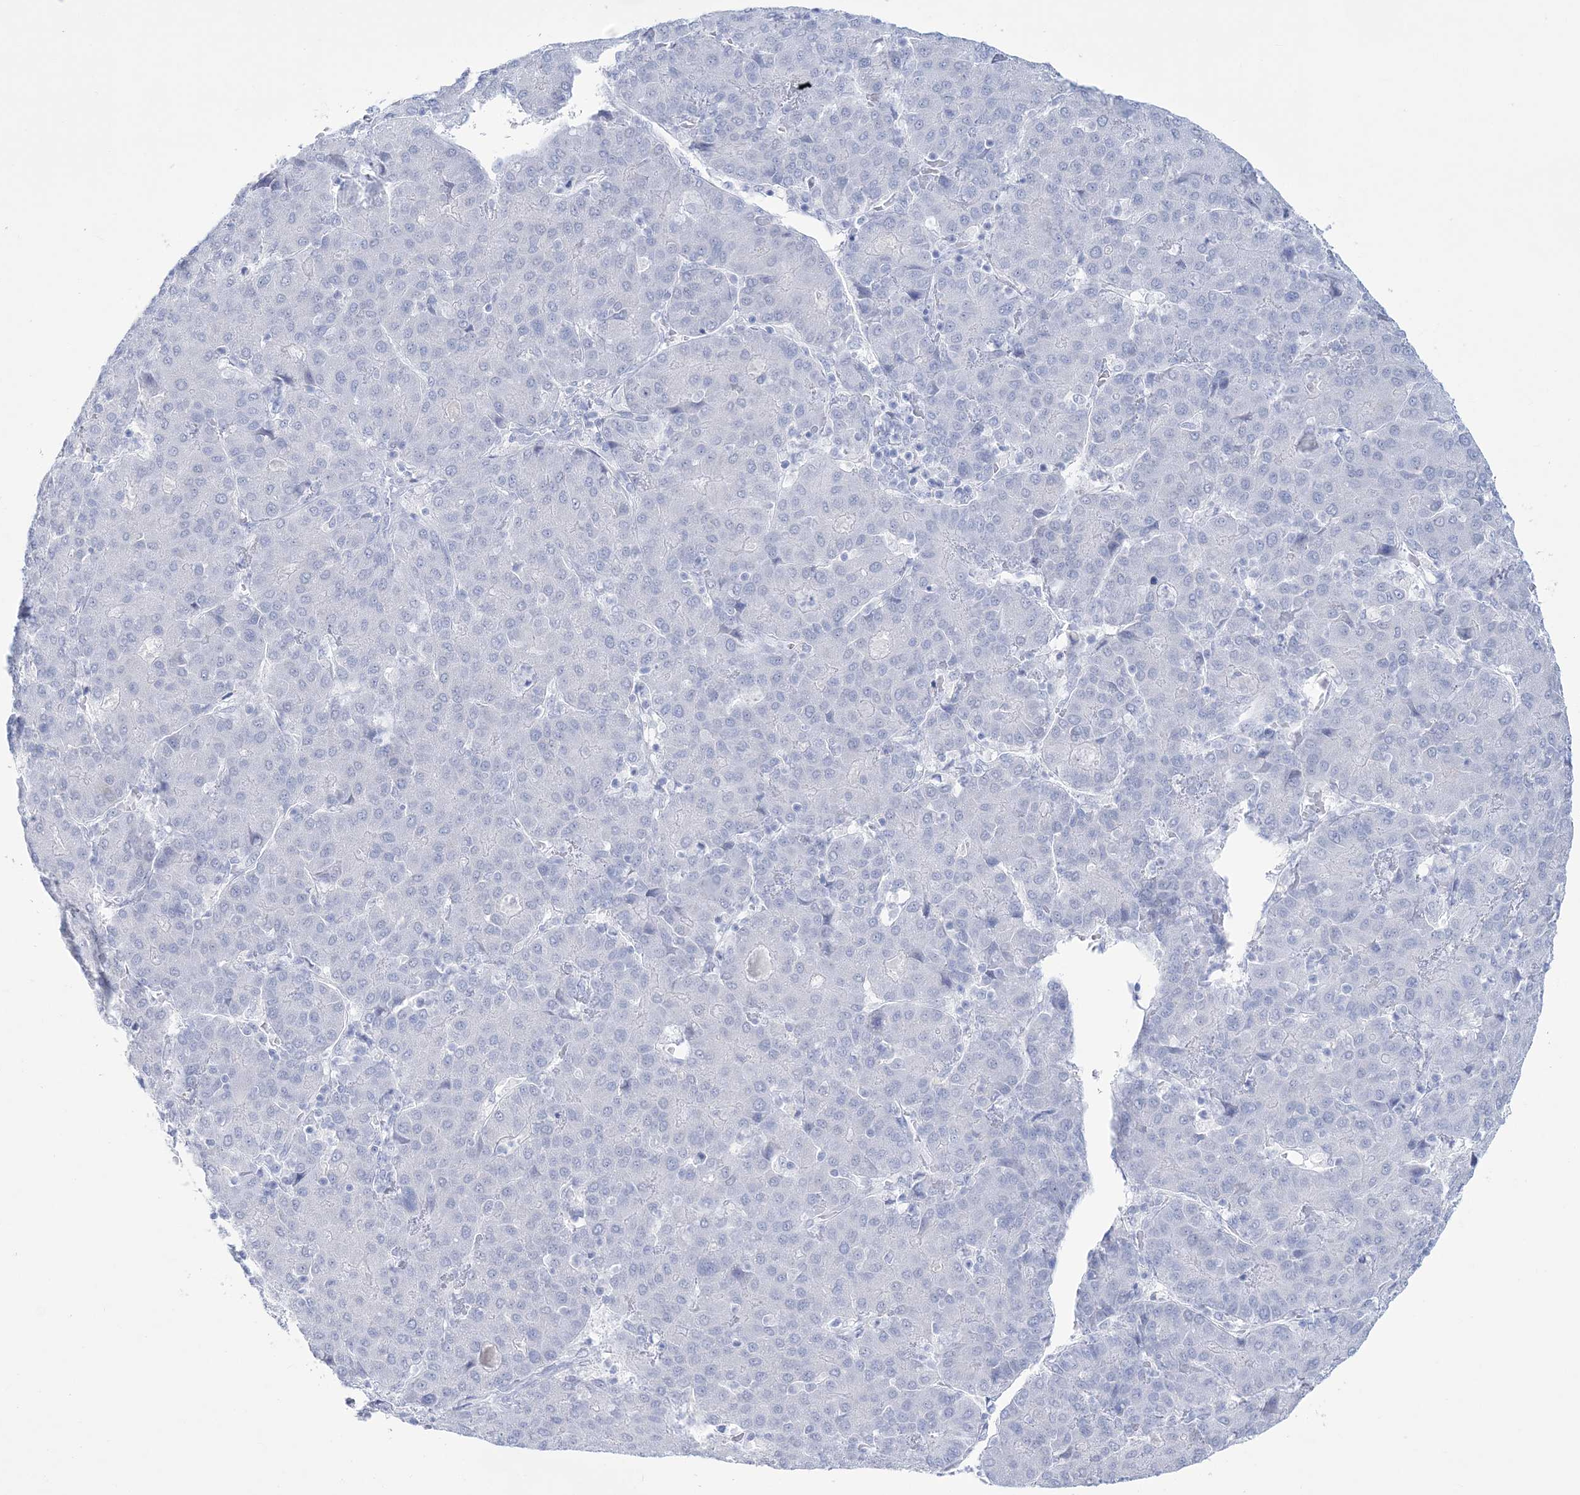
{"staining": {"intensity": "negative", "quantity": "none", "location": "none"}, "tissue": "liver cancer", "cell_type": "Tumor cells", "image_type": "cancer", "snomed": [{"axis": "morphology", "description": "Carcinoma, Hepatocellular, NOS"}, {"axis": "topography", "description": "Liver"}], "caption": "Human liver hepatocellular carcinoma stained for a protein using IHC reveals no expression in tumor cells.", "gene": "RBP2", "patient": {"sex": "male", "age": 65}}